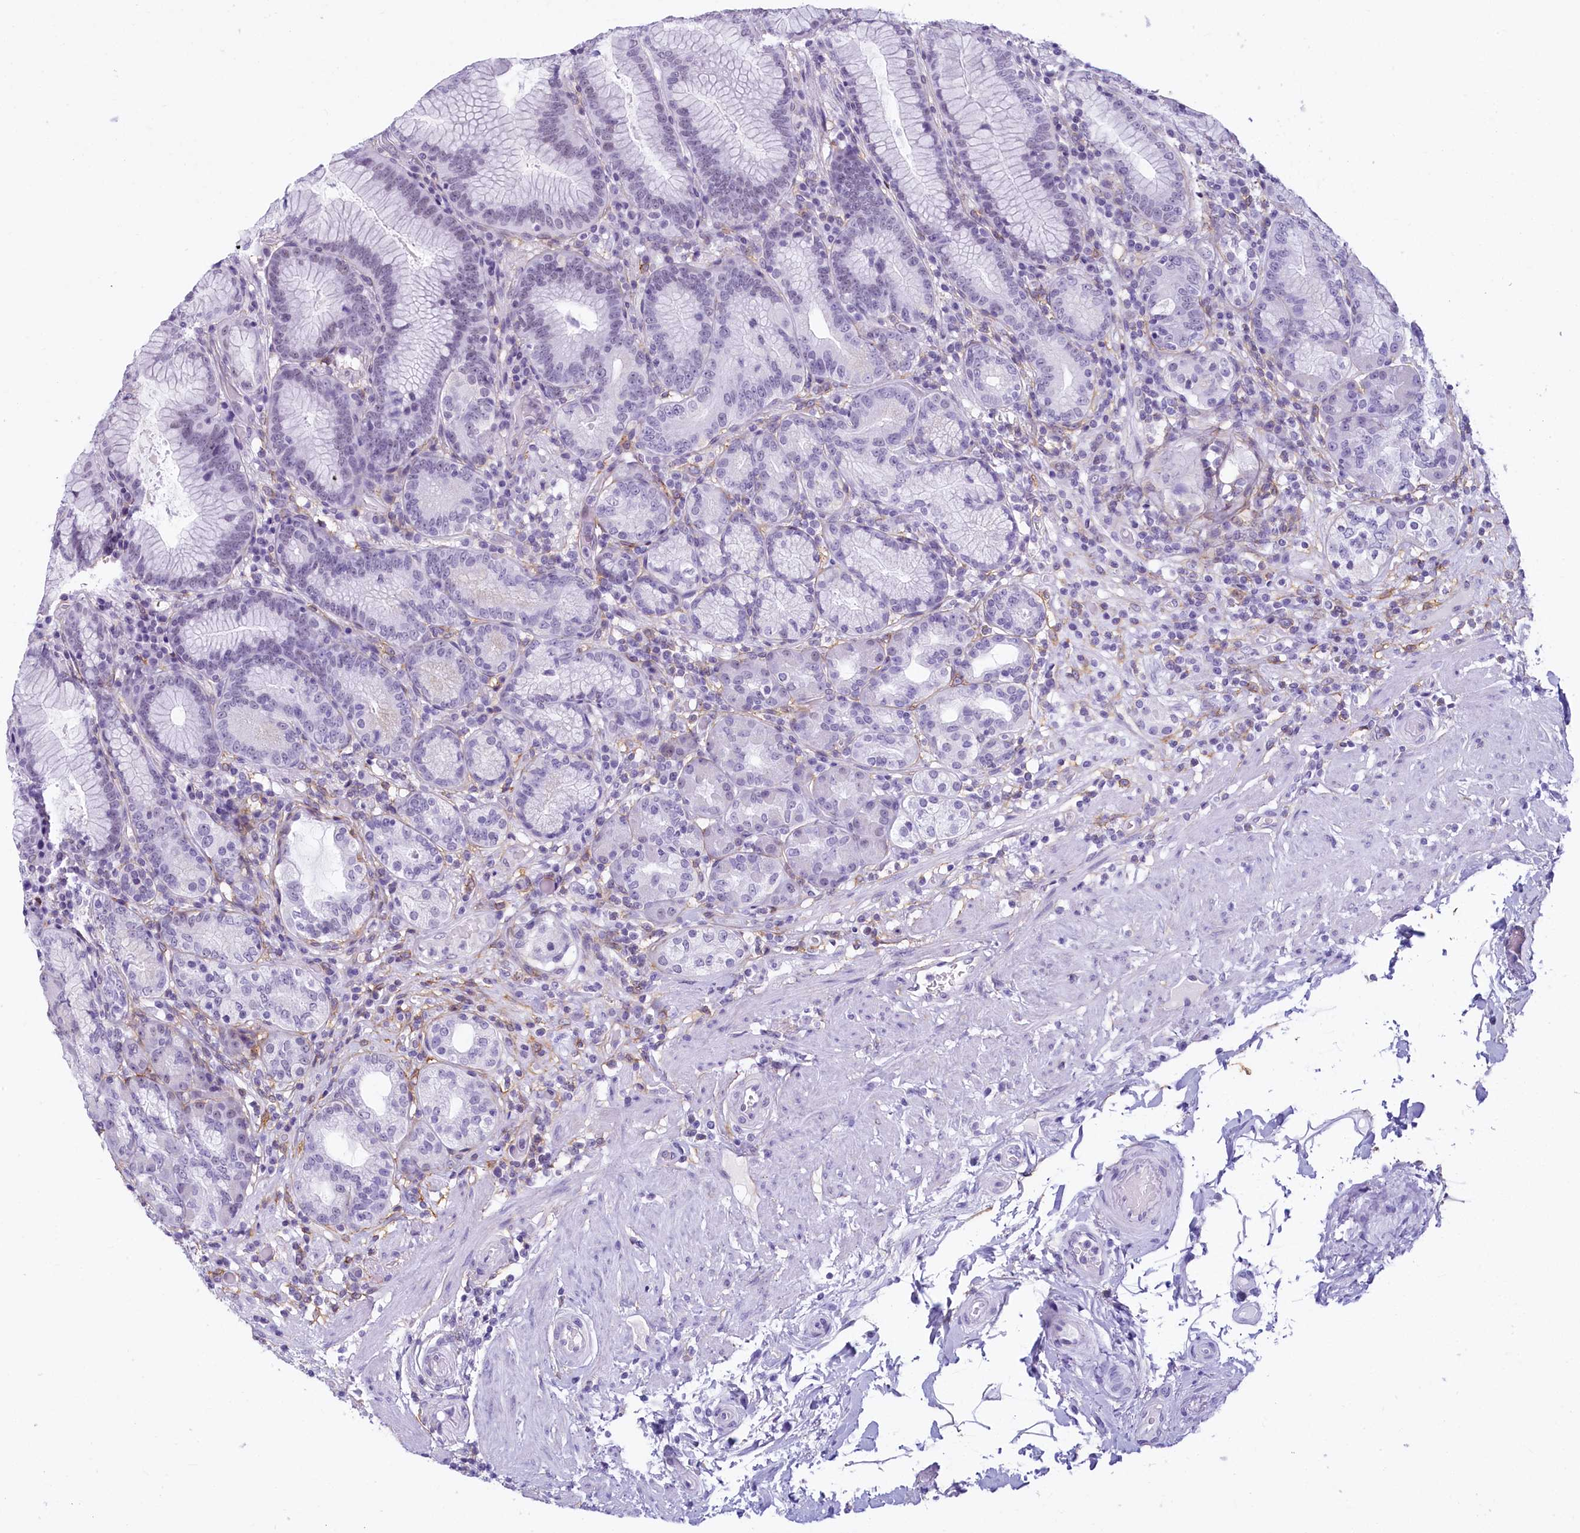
{"staining": {"intensity": "negative", "quantity": "none", "location": "none"}, "tissue": "stomach", "cell_type": "Glandular cells", "image_type": "normal", "snomed": [{"axis": "morphology", "description": "Normal tissue, NOS"}, {"axis": "topography", "description": "Stomach, upper"}, {"axis": "topography", "description": "Stomach, lower"}], "caption": "IHC photomicrograph of benign stomach stained for a protein (brown), which displays no positivity in glandular cells.", "gene": "PROCR", "patient": {"sex": "female", "age": 76}}